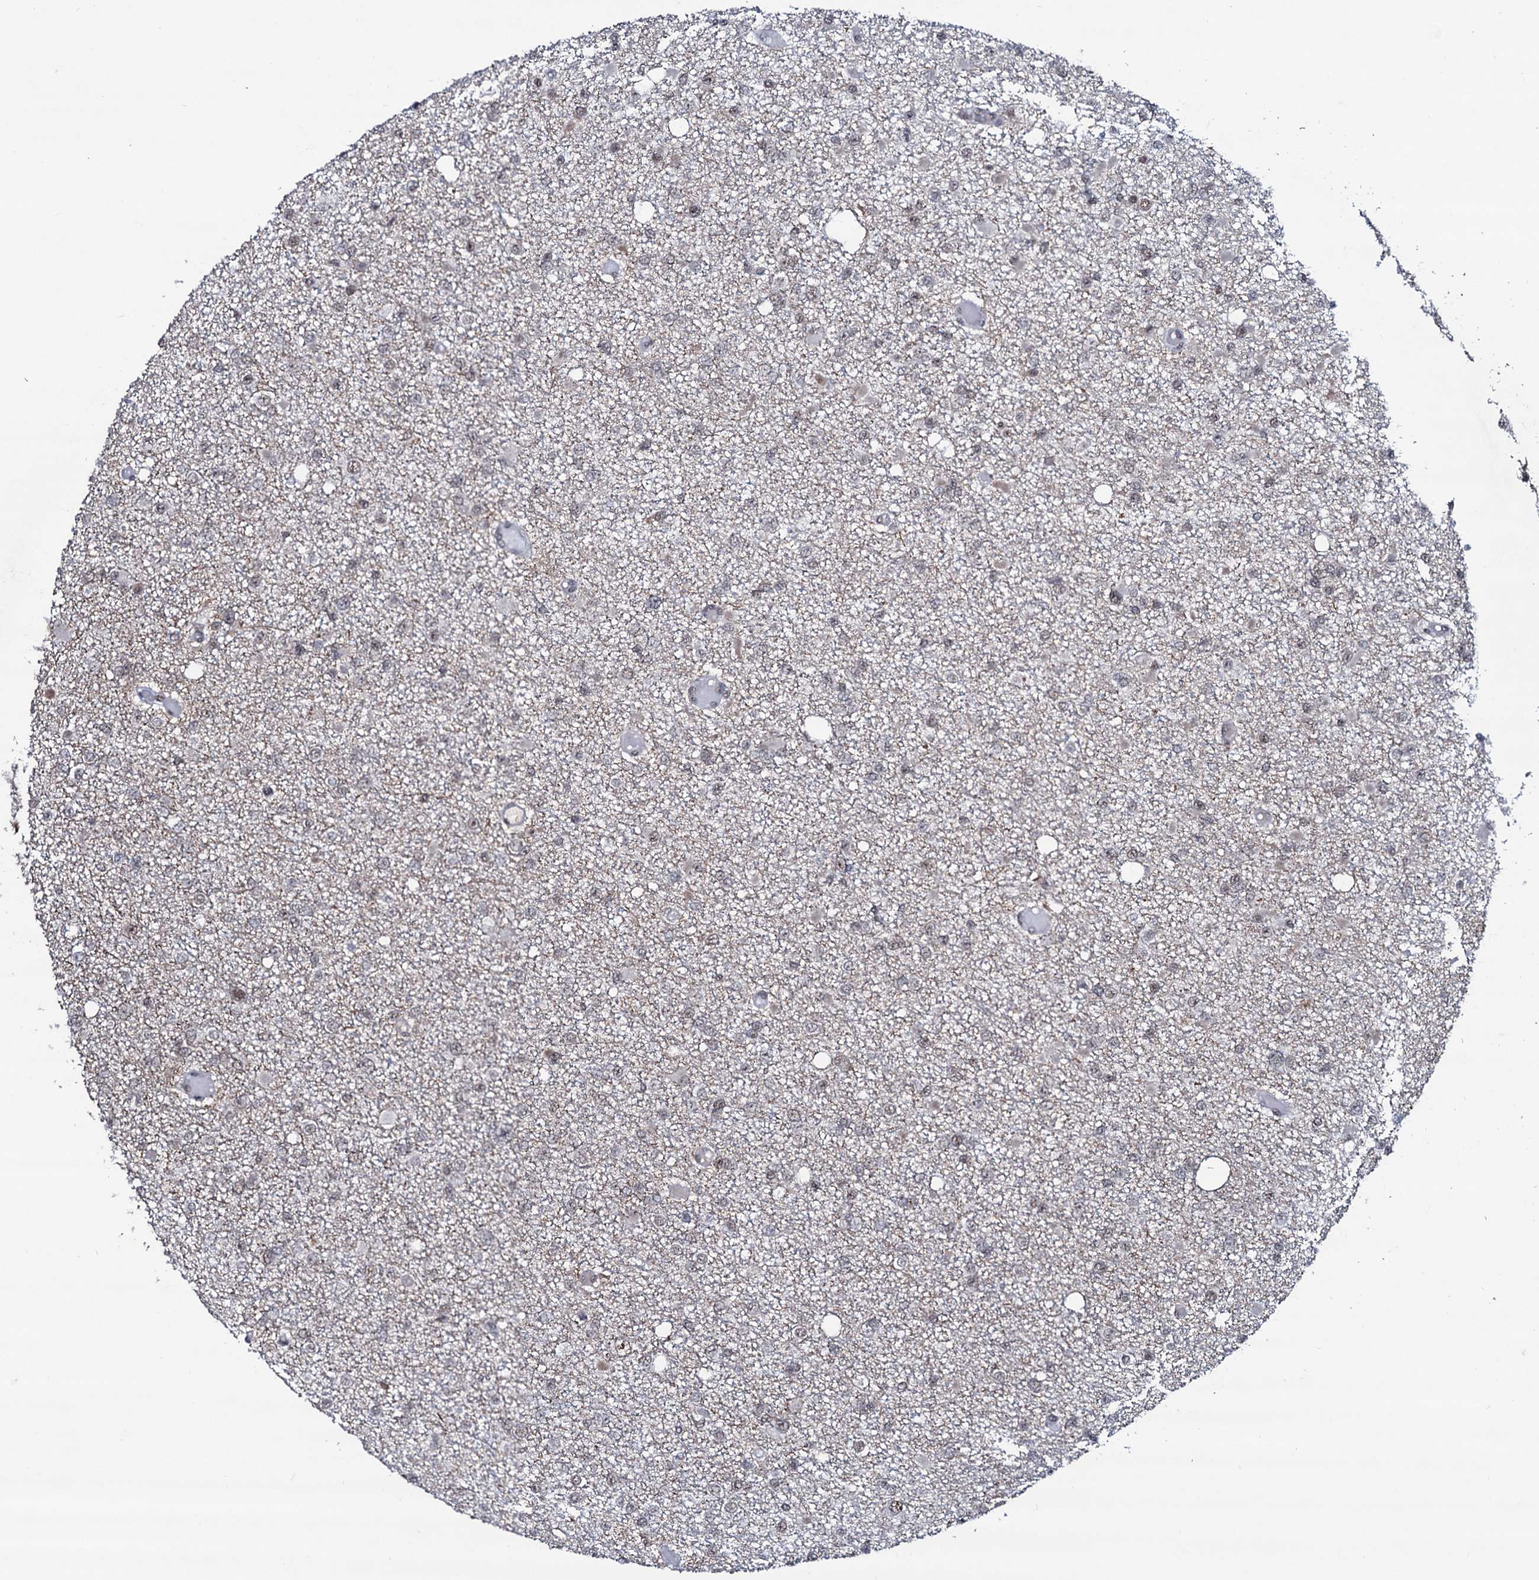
{"staining": {"intensity": "weak", "quantity": "<25%", "location": "nuclear"}, "tissue": "glioma", "cell_type": "Tumor cells", "image_type": "cancer", "snomed": [{"axis": "morphology", "description": "Glioma, malignant, Low grade"}, {"axis": "topography", "description": "Brain"}], "caption": "DAB (3,3'-diaminobenzidine) immunohistochemical staining of glioma reveals no significant staining in tumor cells. The staining was performed using DAB to visualize the protein expression in brown, while the nuclei were stained in blue with hematoxylin (Magnification: 20x).", "gene": "PRPF18", "patient": {"sex": "female", "age": 22}}